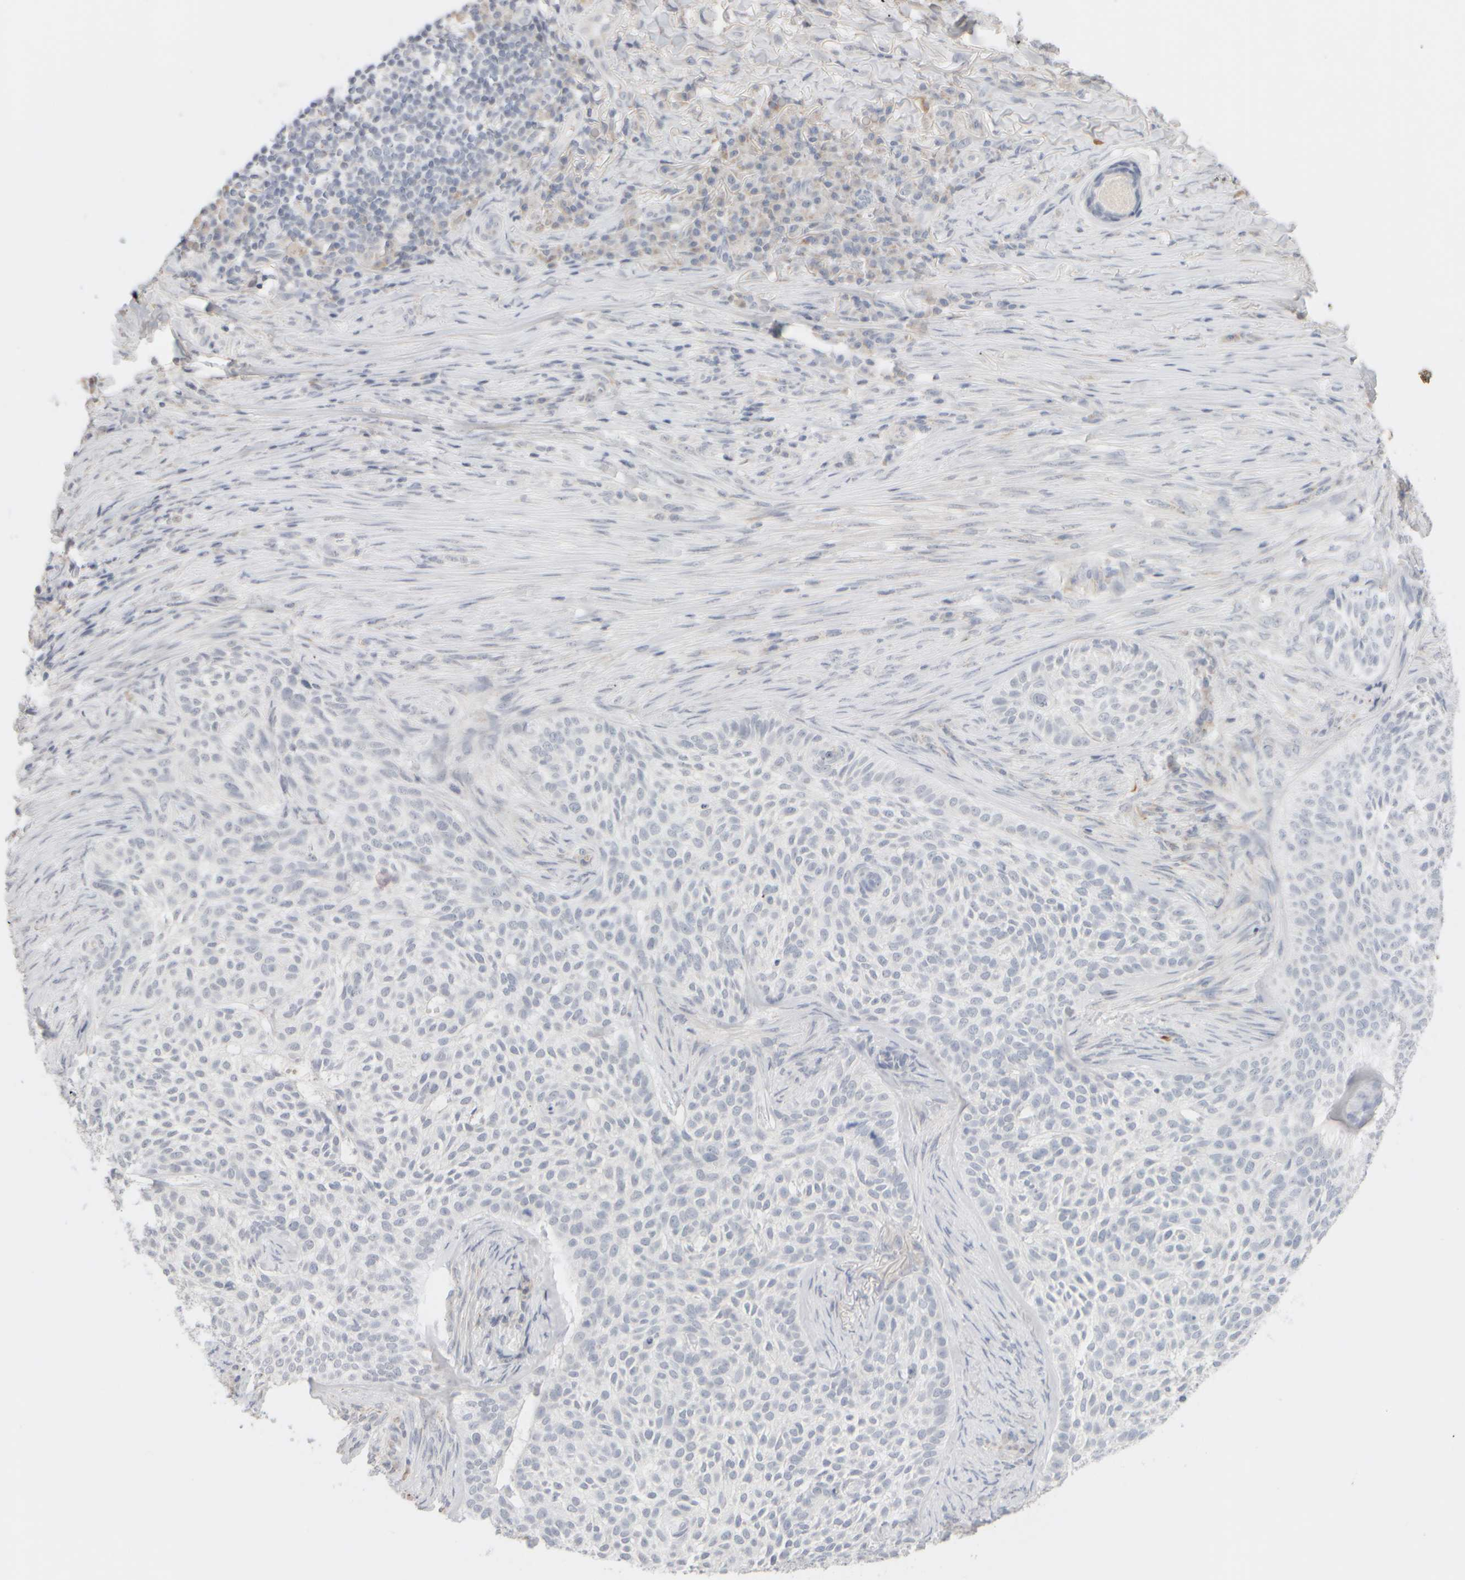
{"staining": {"intensity": "negative", "quantity": "none", "location": "none"}, "tissue": "skin cancer", "cell_type": "Tumor cells", "image_type": "cancer", "snomed": [{"axis": "morphology", "description": "Basal cell carcinoma"}, {"axis": "topography", "description": "Skin"}], "caption": "This is an IHC photomicrograph of skin cancer (basal cell carcinoma). There is no staining in tumor cells.", "gene": "ZNF112", "patient": {"sex": "female", "age": 64}}